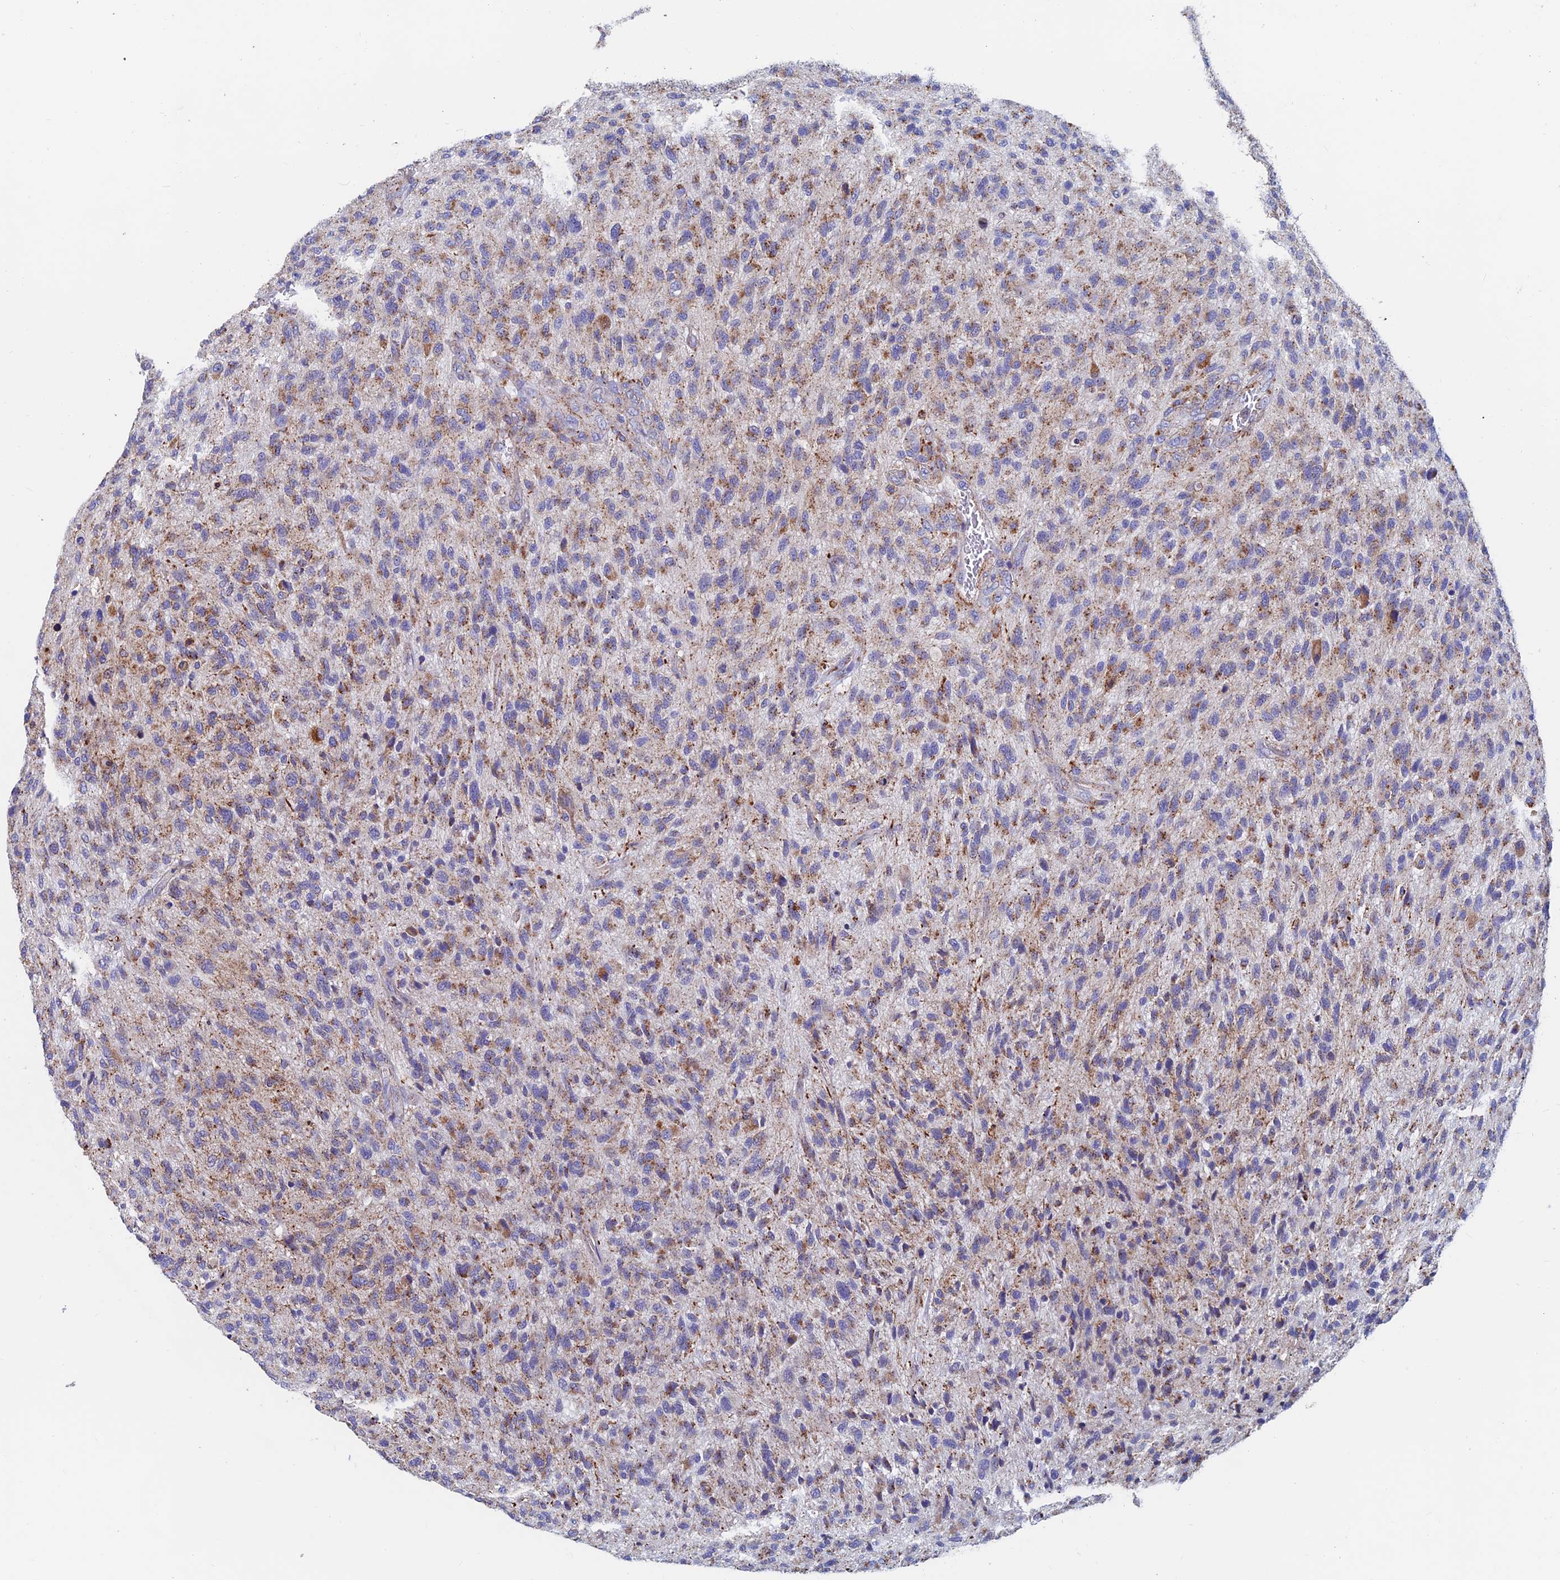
{"staining": {"intensity": "moderate", "quantity": ">75%", "location": "cytoplasmic/membranous"}, "tissue": "glioma", "cell_type": "Tumor cells", "image_type": "cancer", "snomed": [{"axis": "morphology", "description": "Glioma, malignant, High grade"}, {"axis": "topography", "description": "Brain"}], "caption": "Immunohistochemical staining of malignant glioma (high-grade) displays medium levels of moderate cytoplasmic/membranous protein expression in about >75% of tumor cells.", "gene": "SPNS1", "patient": {"sex": "male", "age": 47}}